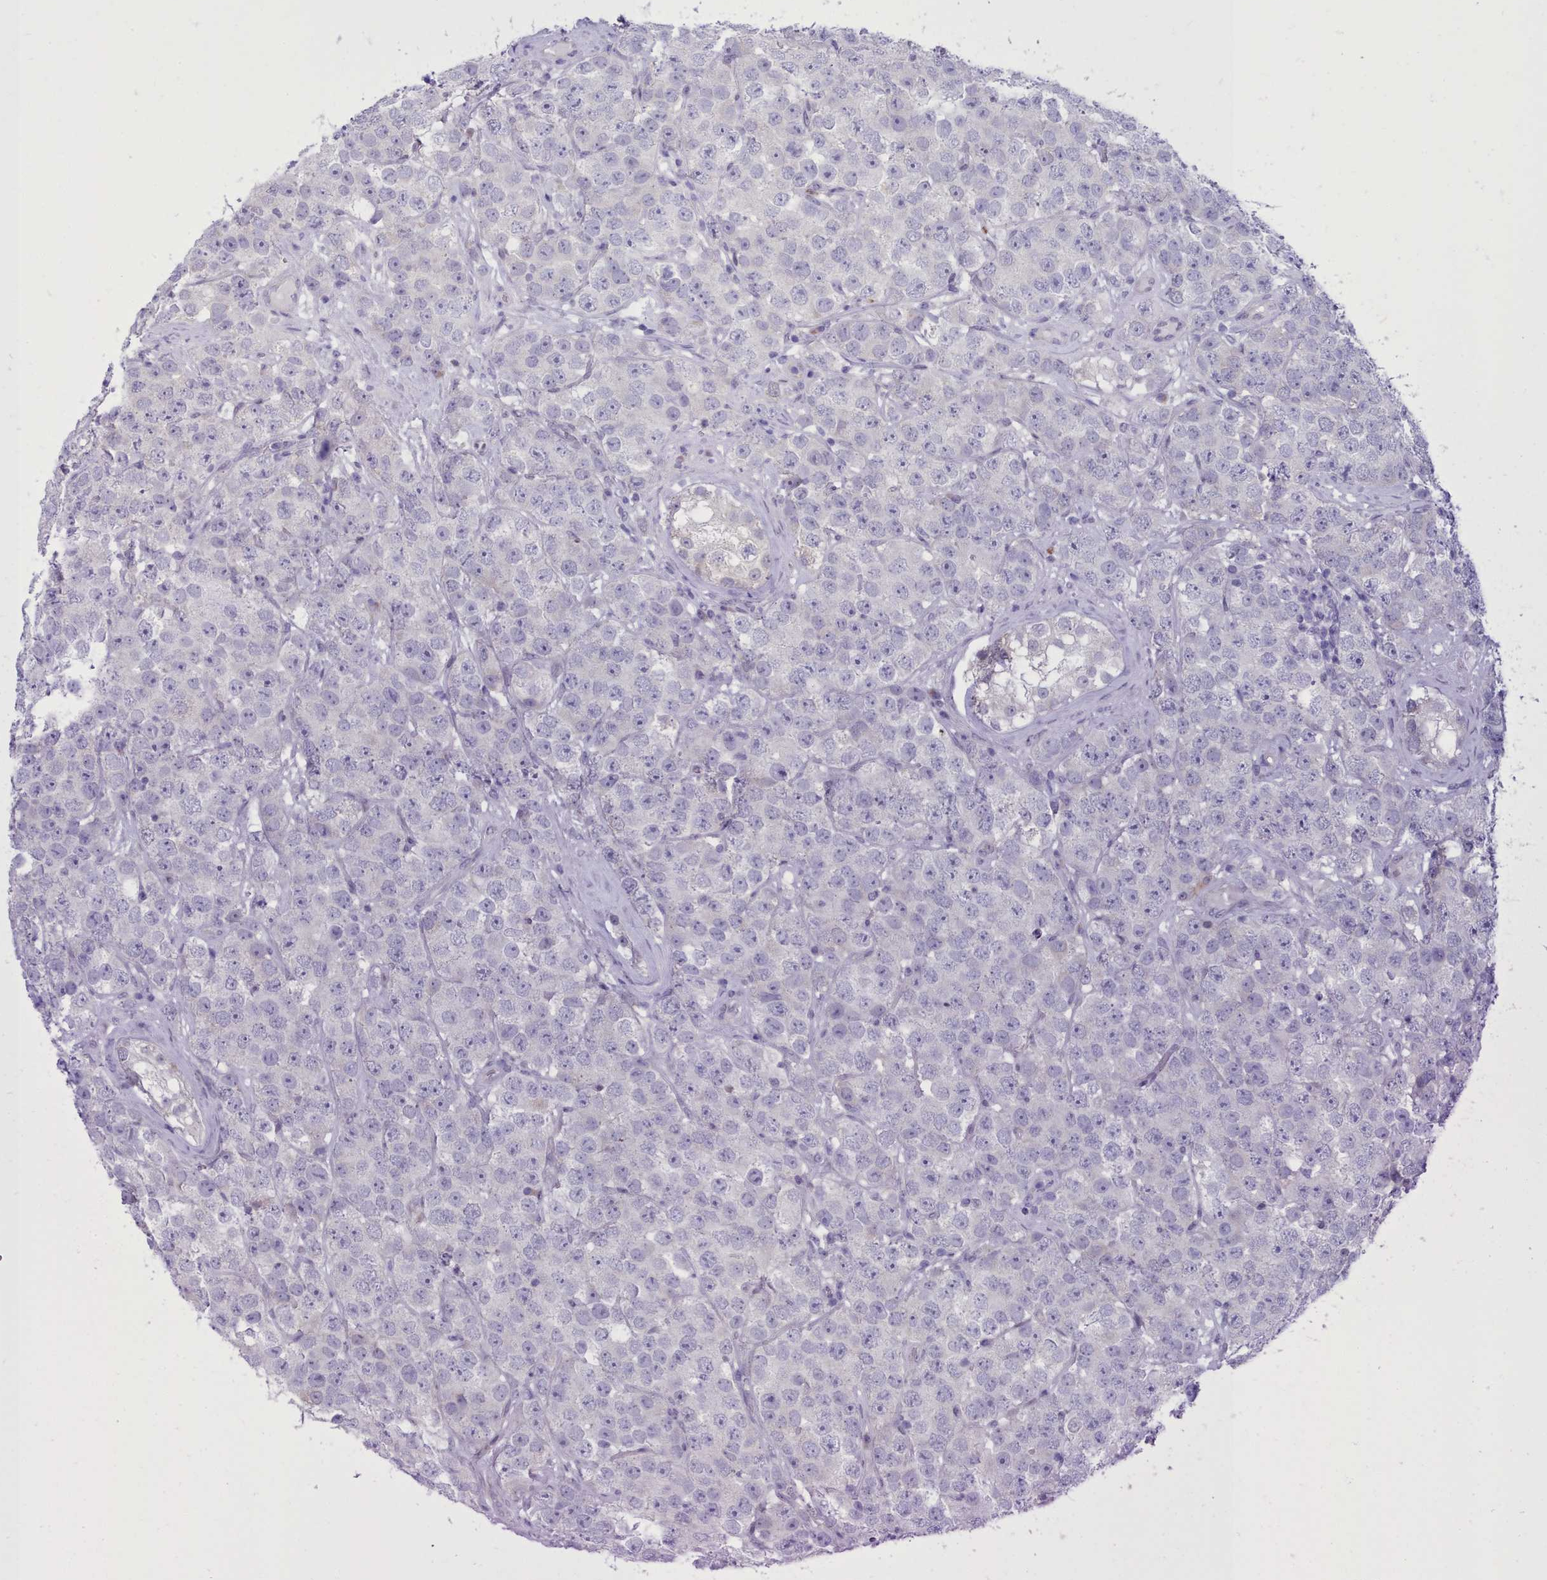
{"staining": {"intensity": "negative", "quantity": "none", "location": "none"}, "tissue": "testis cancer", "cell_type": "Tumor cells", "image_type": "cancer", "snomed": [{"axis": "morphology", "description": "Seminoma, NOS"}, {"axis": "topography", "description": "Testis"}], "caption": "This is an immunohistochemistry photomicrograph of human testis cancer (seminoma). There is no expression in tumor cells.", "gene": "TMEM253", "patient": {"sex": "male", "age": 28}}